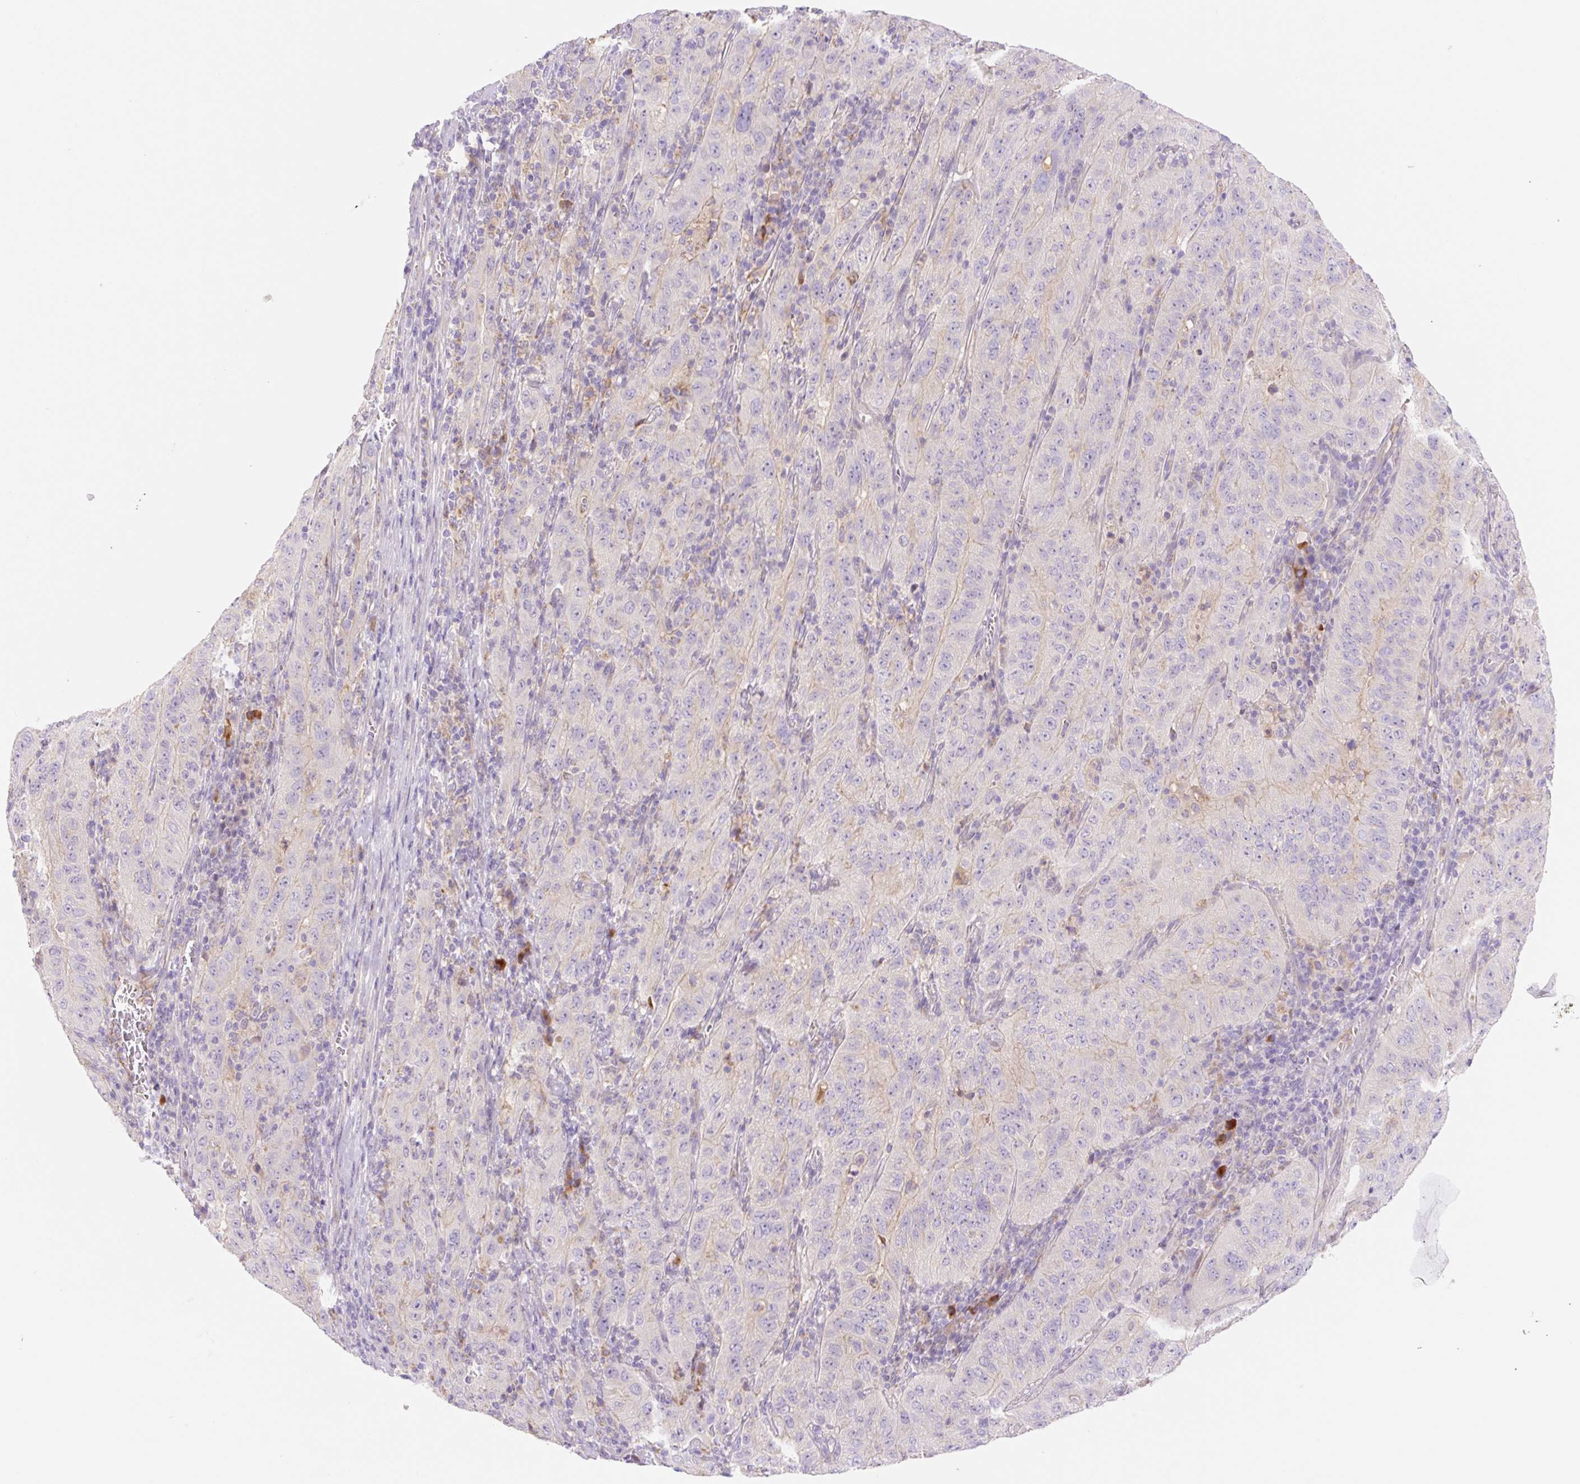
{"staining": {"intensity": "negative", "quantity": "none", "location": "none"}, "tissue": "pancreatic cancer", "cell_type": "Tumor cells", "image_type": "cancer", "snomed": [{"axis": "morphology", "description": "Adenocarcinoma, NOS"}, {"axis": "topography", "description": "Pancreas"}], "caption": "Micrograph shows no significant protein positivity in tumor cells of pancreatic cancer.", "gene": "DENND5A", "patient": {"sex": "male", "age": 63}}